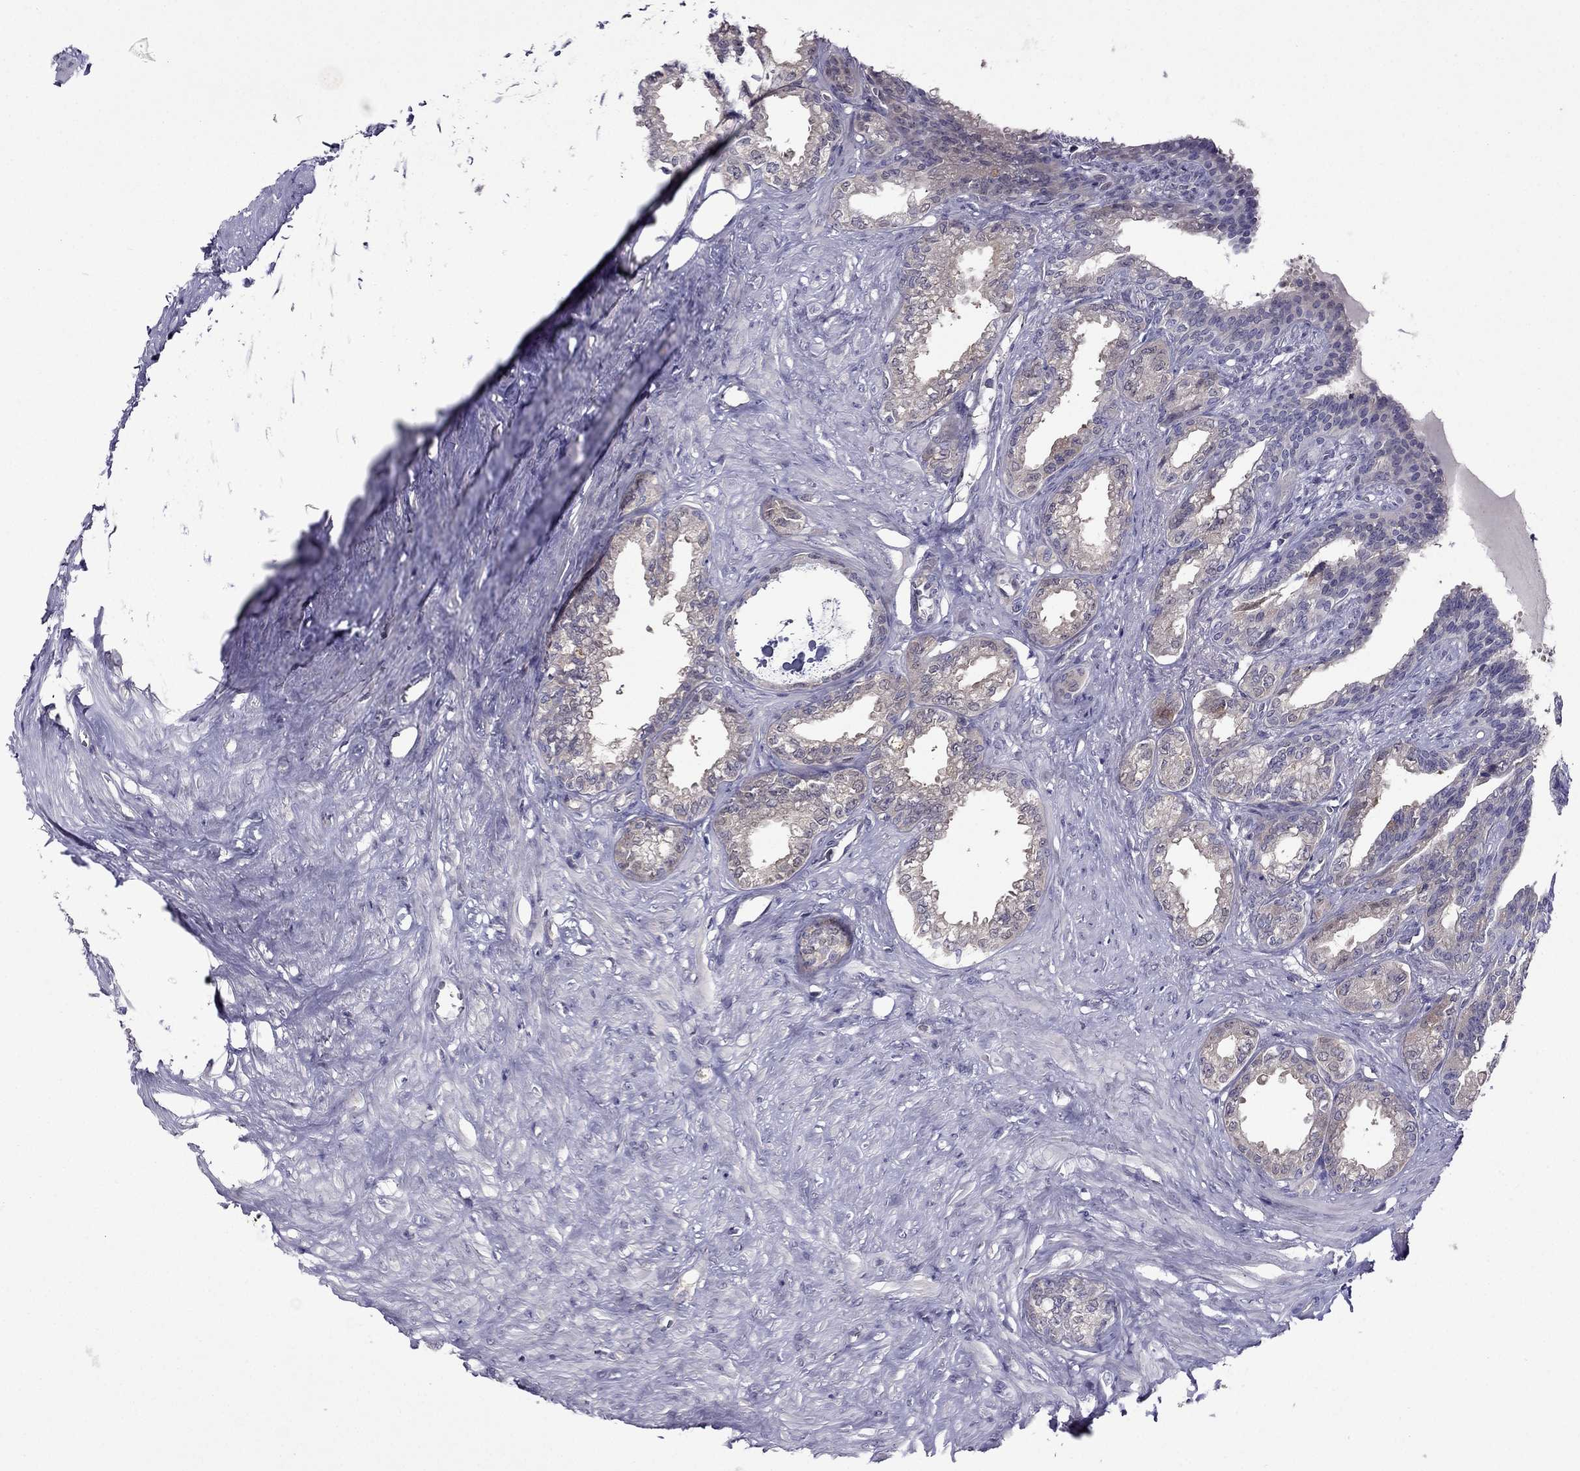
{"staining": {"intensity": "negative", "quantity": "none", "location": "none"}, "tissue": "seminal vesicle", "cell_type": "Glandular cells", "image_type": "normal", "snomed": [{"axis": "morphology", "description": "Normal tissue, NOS"}, {"axis": "morphology", "description": "Urothelial carcinoma, NOS"}, {"axis": "topography", "description": "Urinary bladder"}, {"axis": "topography", "description": "Seminal veicle"}], "caption": "Benign seminal vesicle was stained to show a protein in brown. There is no significant expression in glandular cells. (Brightfield microscopy of DAB immunohistochemistry at high magnification).", "gene": "CDK5", "patient": {"sex": "male", "age": 76}}